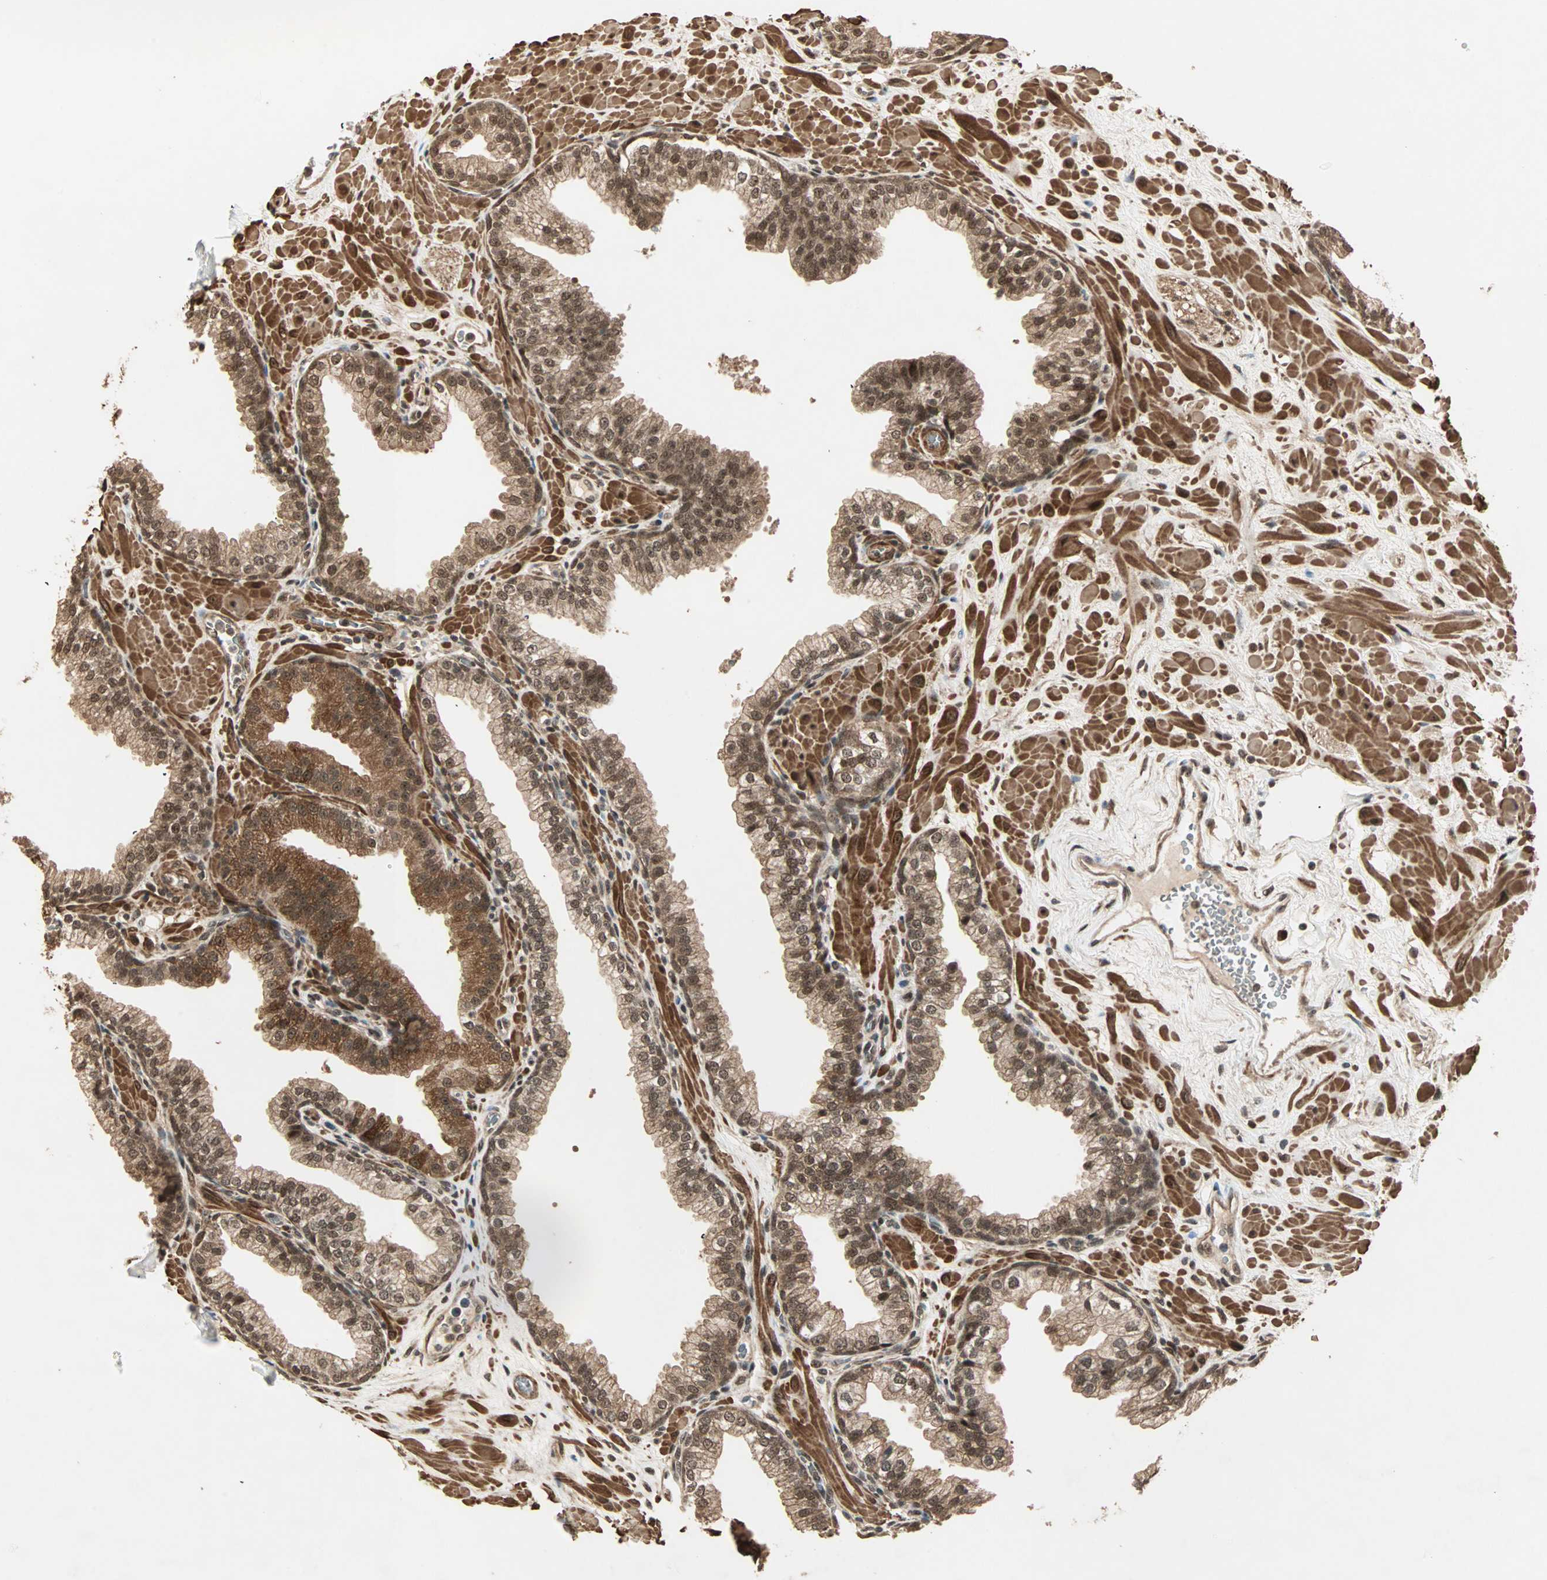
{"staining": {"intensity": "strong", "quantity": ">75%", "location": "cytoplasmic/membranous,nuclear"}, "tissue": "prostate", "cell_type": "Glandular cells", "image_type": "normal", "snomed": [{"axis": "morphology", "description": "Normal tissue, NOS"}, {"axis": "topography", "description": "Prostate"}], "caption": "The micrograph demonstrates a brown stain indicating the presence of a protein in the cytoplasmic/membranous,nuclear of glandular cells in prostate.", "gene": "ZSCAN31", "patient": {"sex": "male", "age": 60}}